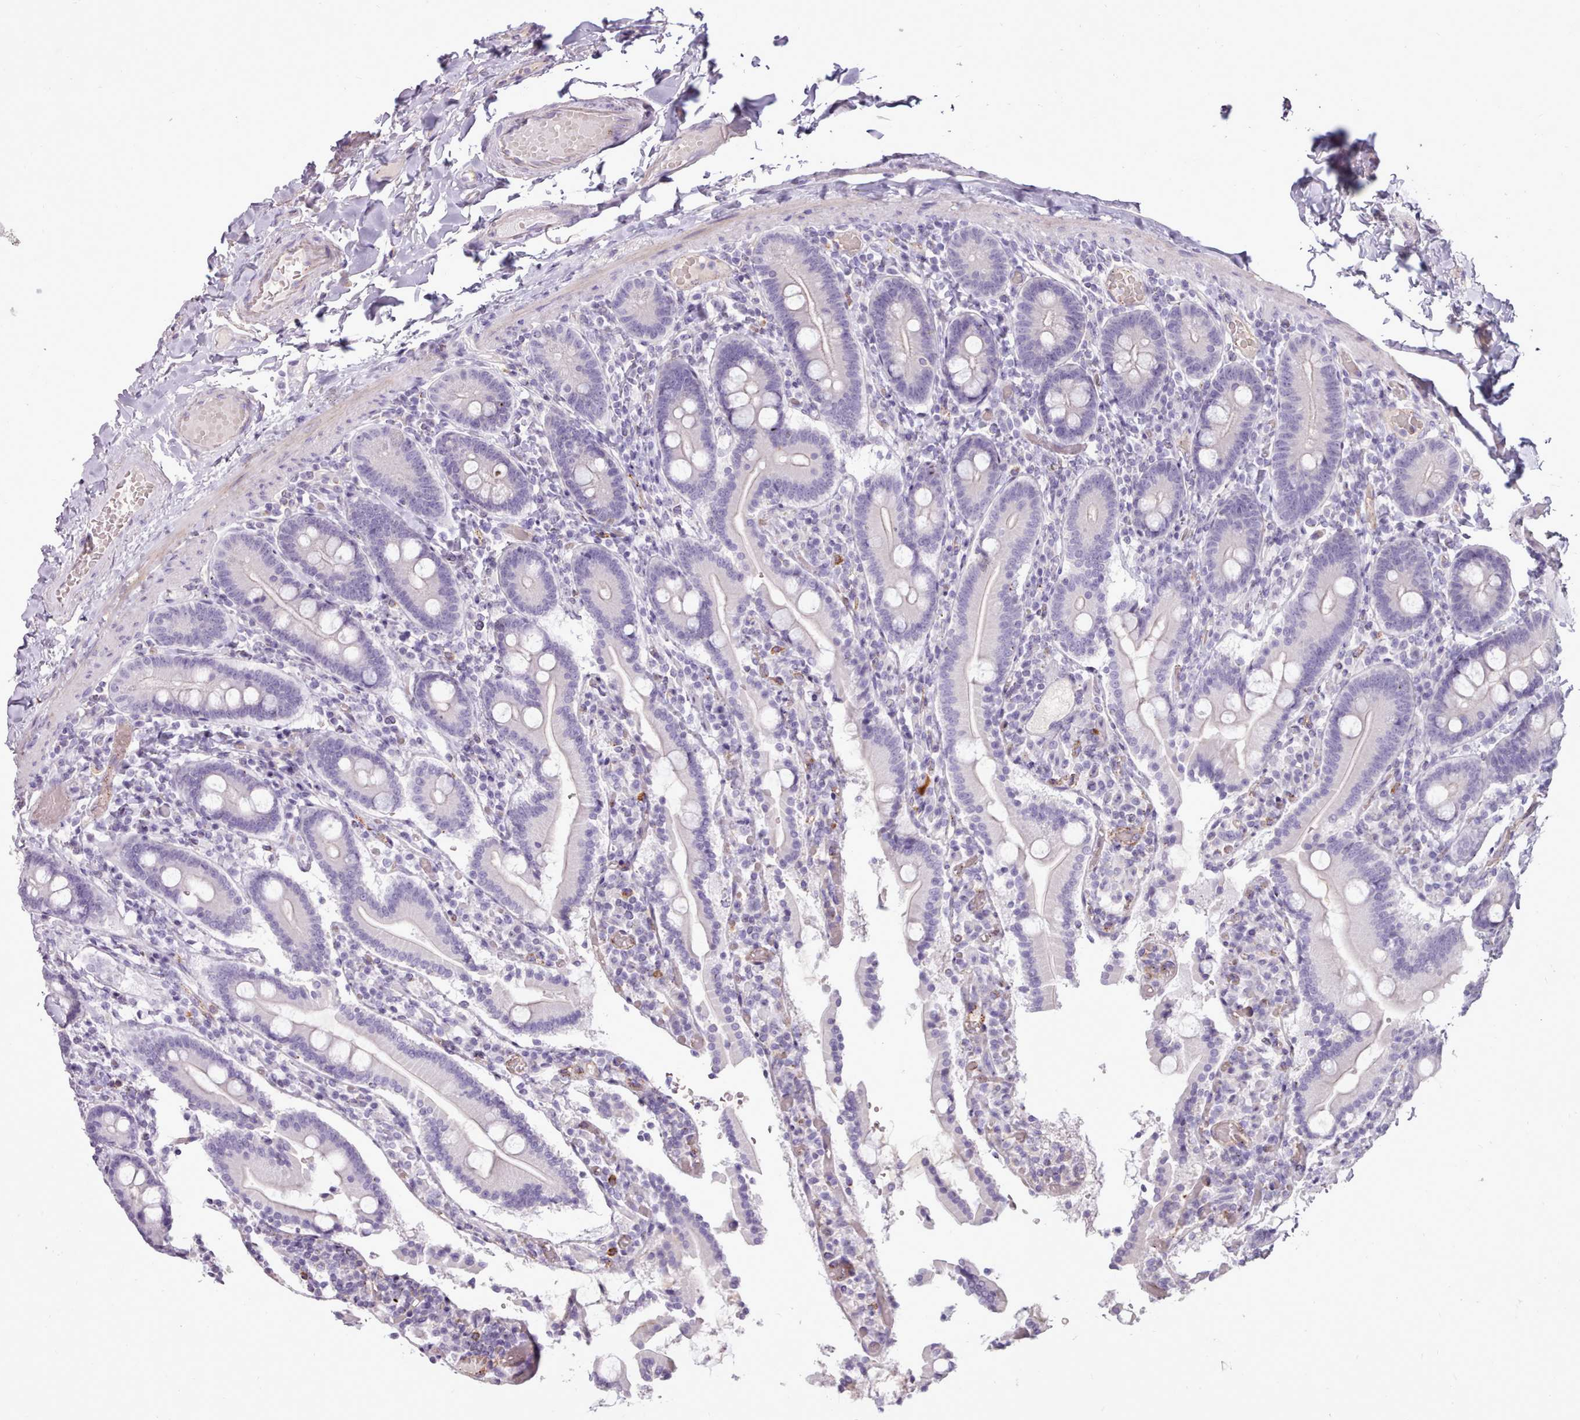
{"staining": {"intensity": "negative", "quantity": "none", "location": "none"}, "tissue": "duodenum", "cell_type": "Glandular cells", "image_type": "normal", "snomed": [{"axis": "morphology", "description": "Normal tissue, NOS"}, {"axis": "topography", "description": "Duodenum"}], "caption": "IHC of normal human duodenum demonstrates no positivity in glandular cells.", "gene": "ATRAID", "patient": {"sex": "male", "age": 55}}